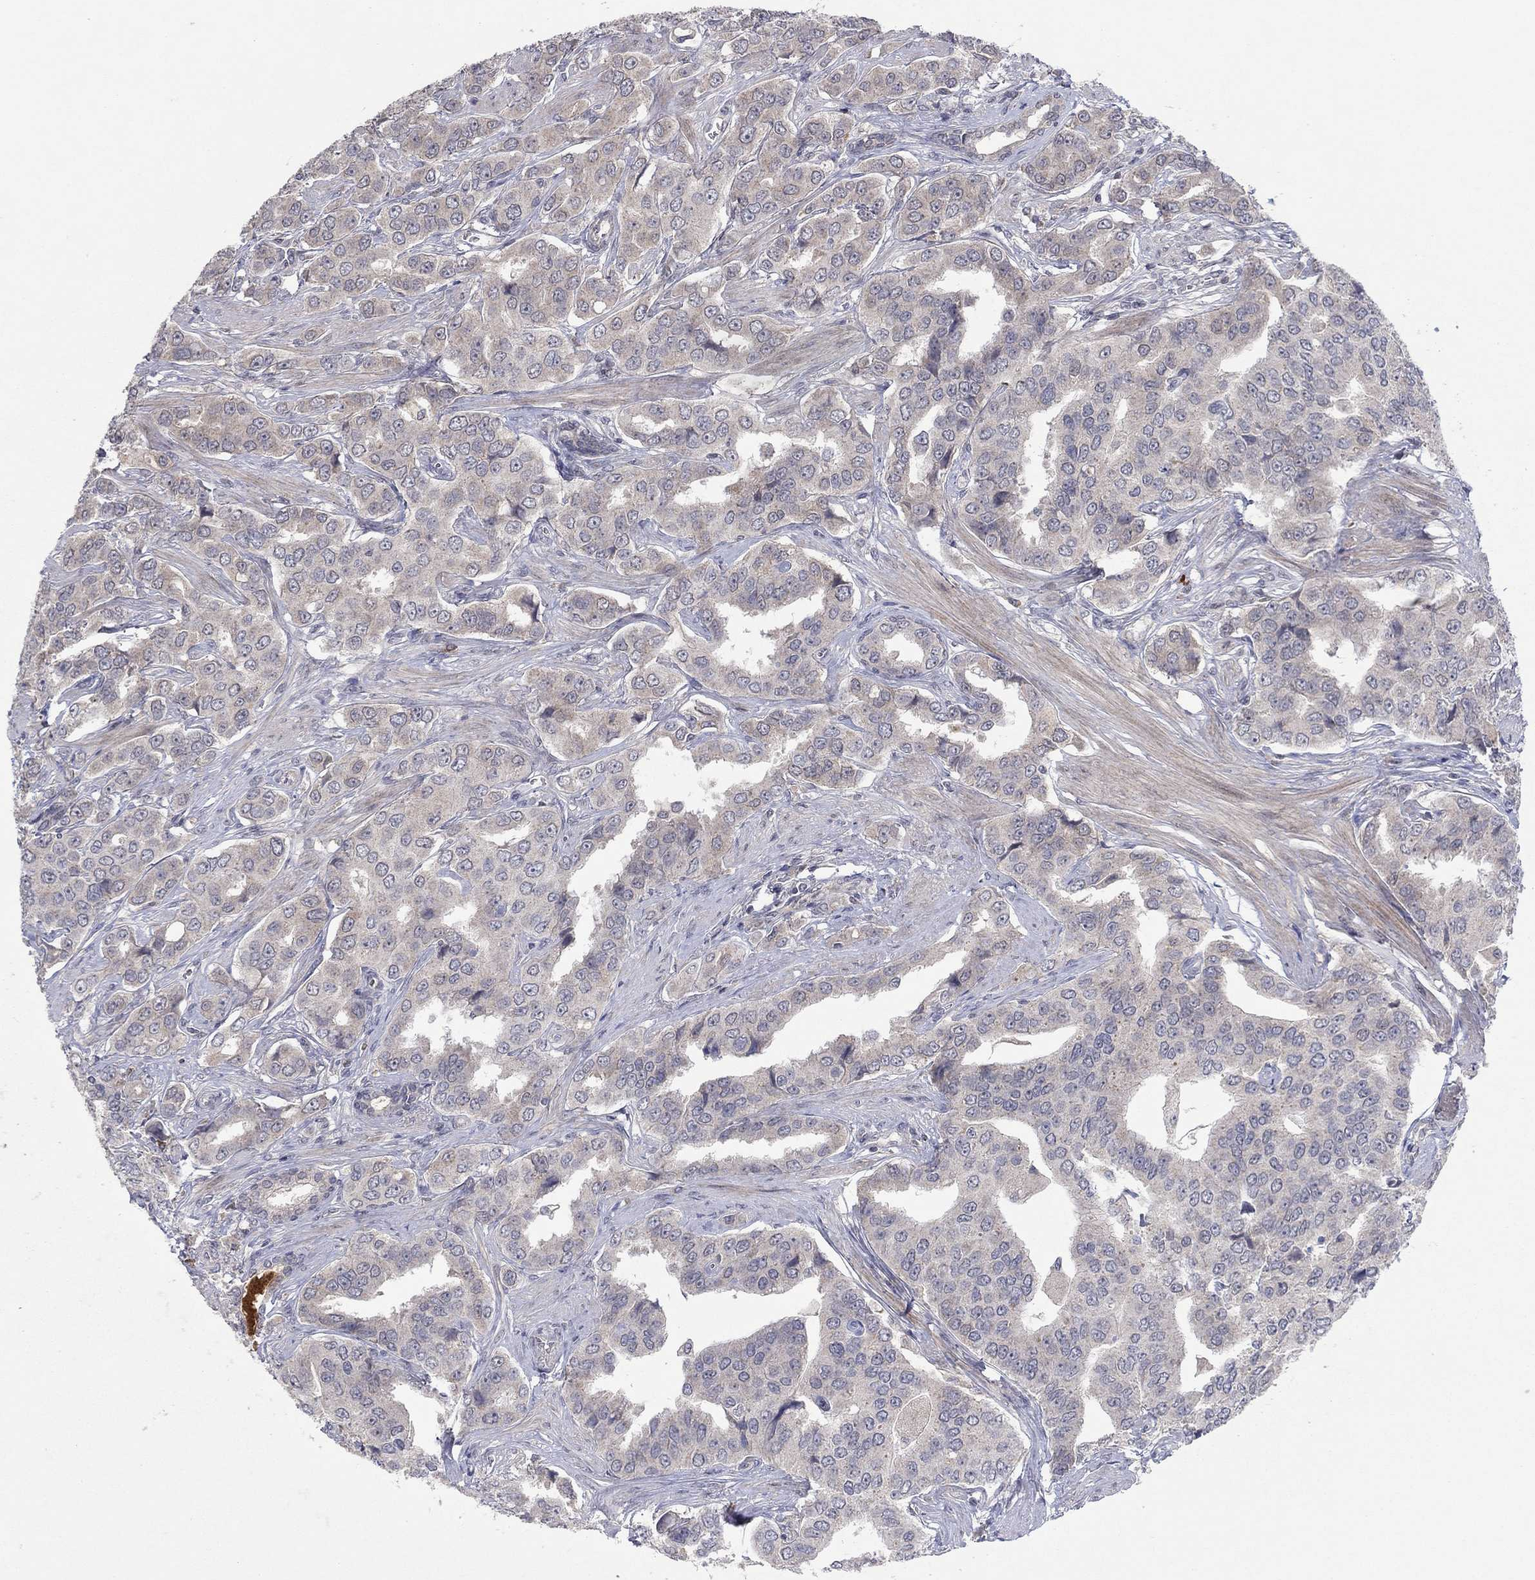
{"staining": {"intensity": "weak", "quantity": "25%-75%", "location": "cytoplasmic/membranous"}, "tissue": "prostate cancer", "cell_type": "Tumor cells", "image_type": "cancer", "snomed": [{"axis": "morphology", "description": "Adenocarcinoma, NOS"}, {"axis": "topography", "description": "Prostate and seminal vesicle, NOS"}, {"axis": "topography", "description": "Prostate"}], "caption": "Brown immunohistochemical staining in human prostate cancer demonstrates weak cytoplasmic/membranous staining in approximately 25%-75% of tumor cells.", "gene": "IL4", "patient": {"sex": "male", "age": 69}}